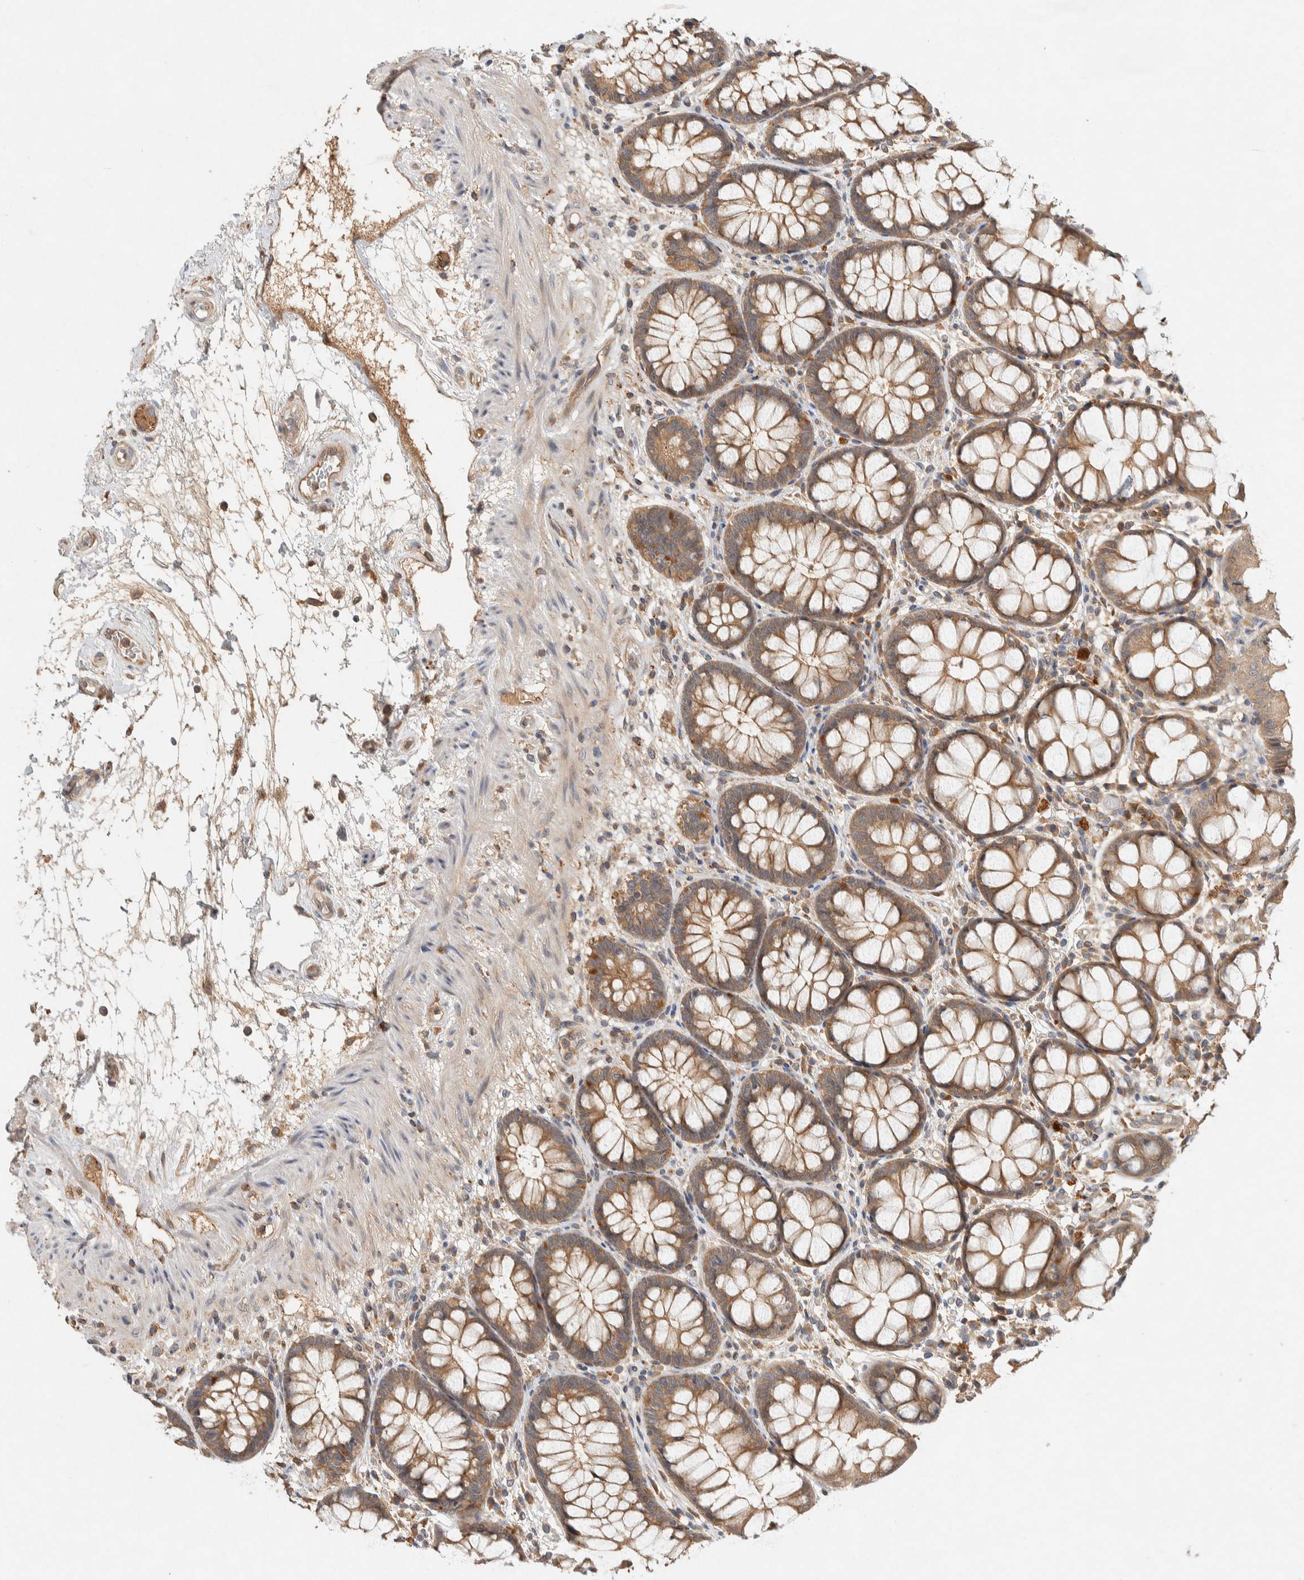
{"staining": {"intensity": "moderate", "quantity": ">75%", "location": "cytoplasmic/membranous"}, "tissue": "rectum", "cell_type": "Glandular cells", "image_type": "normal", "snomed": [{"axis": "morphology", "description": "Normal tissue, NOS"}, {"axis": "topography", "description": "Rectum"}], "caption": "The image shows staining of normal rectum, revealing moderate cytoplasmic/membranous protein staining (brown color) within glandular cells.", "gene": "PXK", "patient": {"sex": "male", "age": 64}}